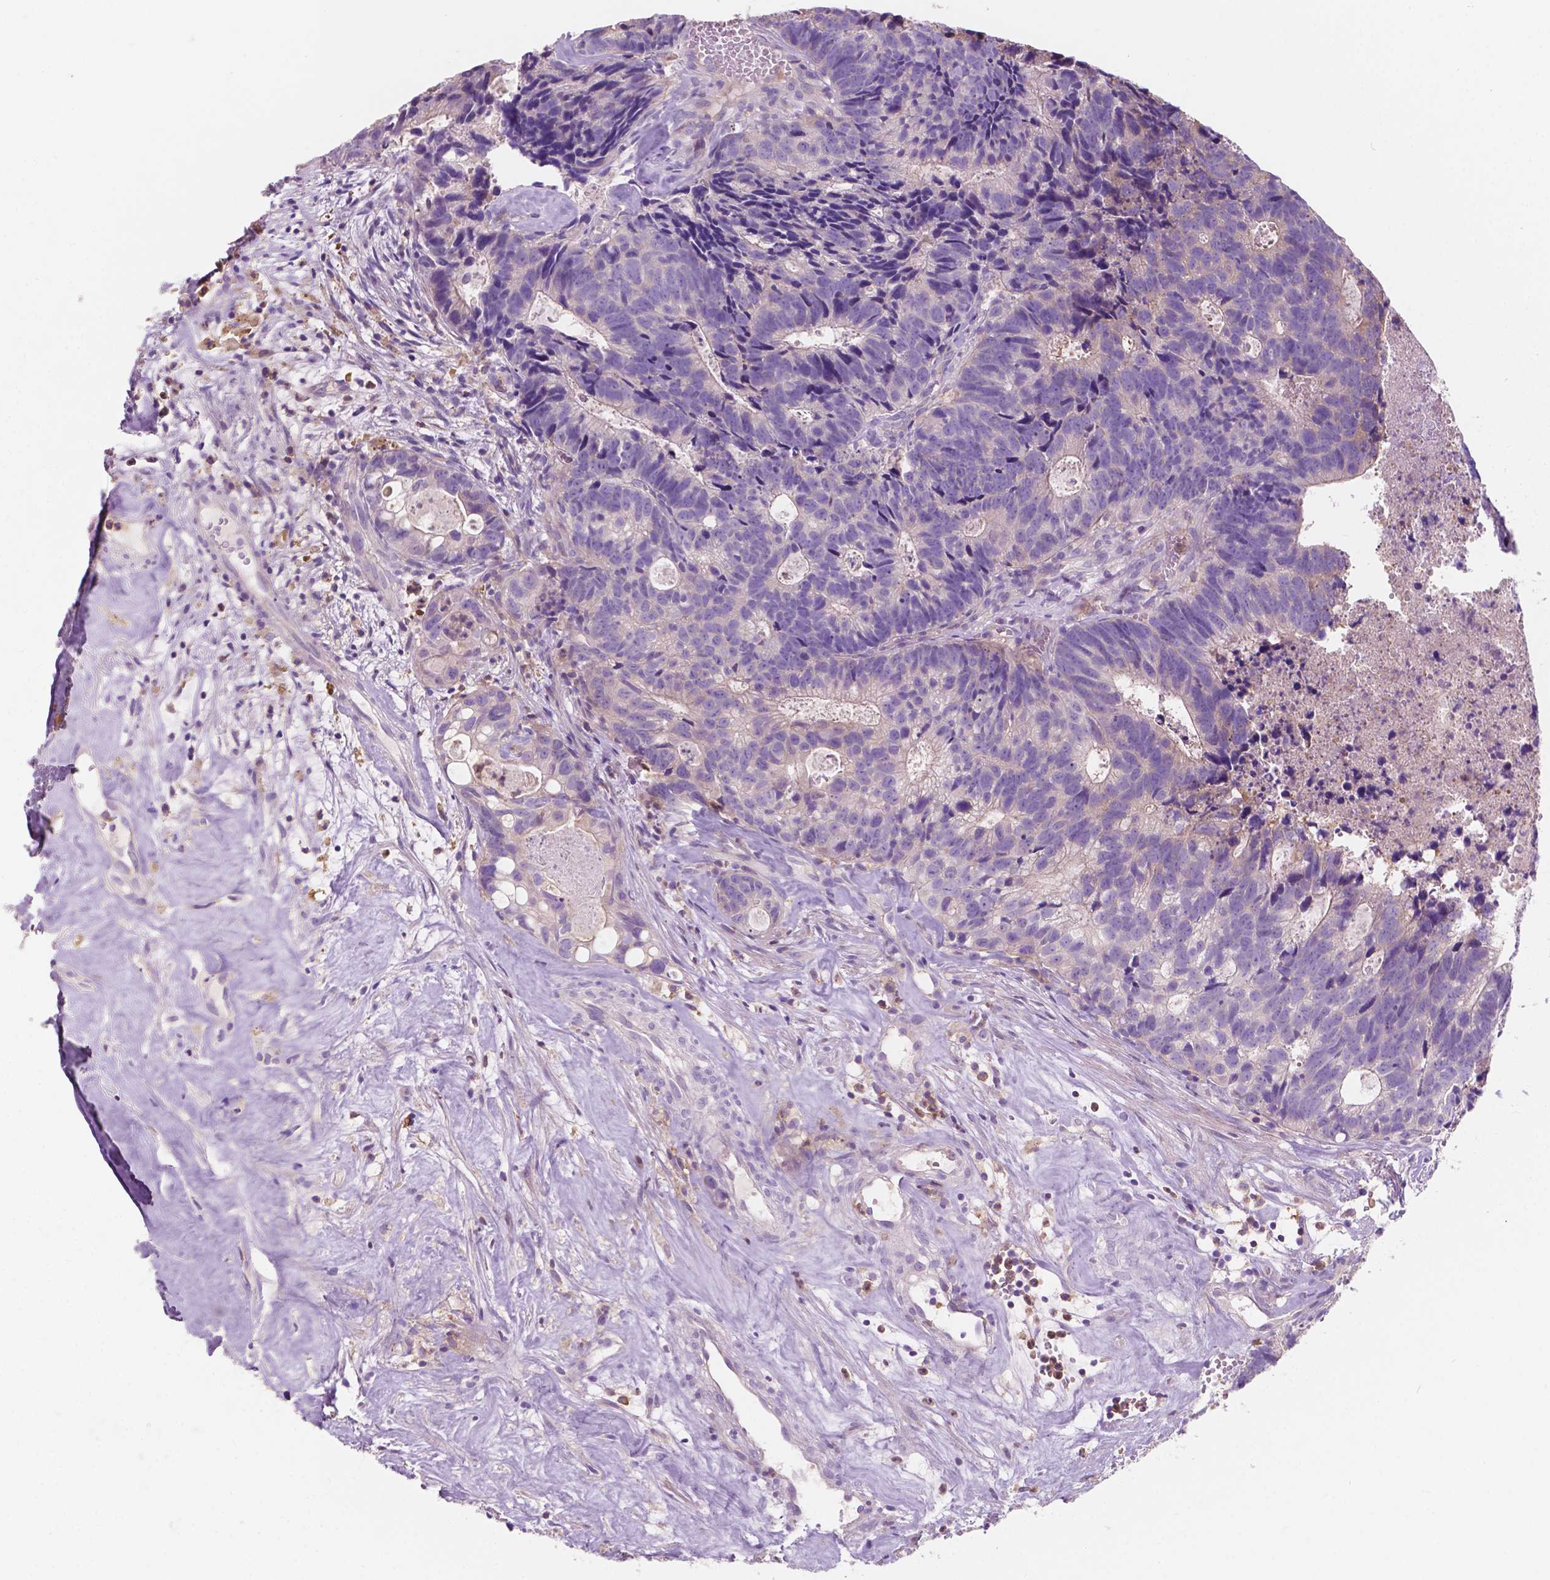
{"staining": {"intensity": "negative", "quantity": "none", "location": "none"}, "tissue": "head and neck cancer", "cell_type": "Tumor cells", "image_type": "cancer", "snomed": [{"axis": "morphology", "description": "Adenocarcinoma, NOS"}, {"axis": "topography", "description": "Head-Neck"}], "caption": "This is an immunohistochemistry (IHC) image of head and neck adenocarcinoma. There is no positivity in tumor cells.", "gene": "SEMA4A", "patient": {"sex": "male", "age": 62}}